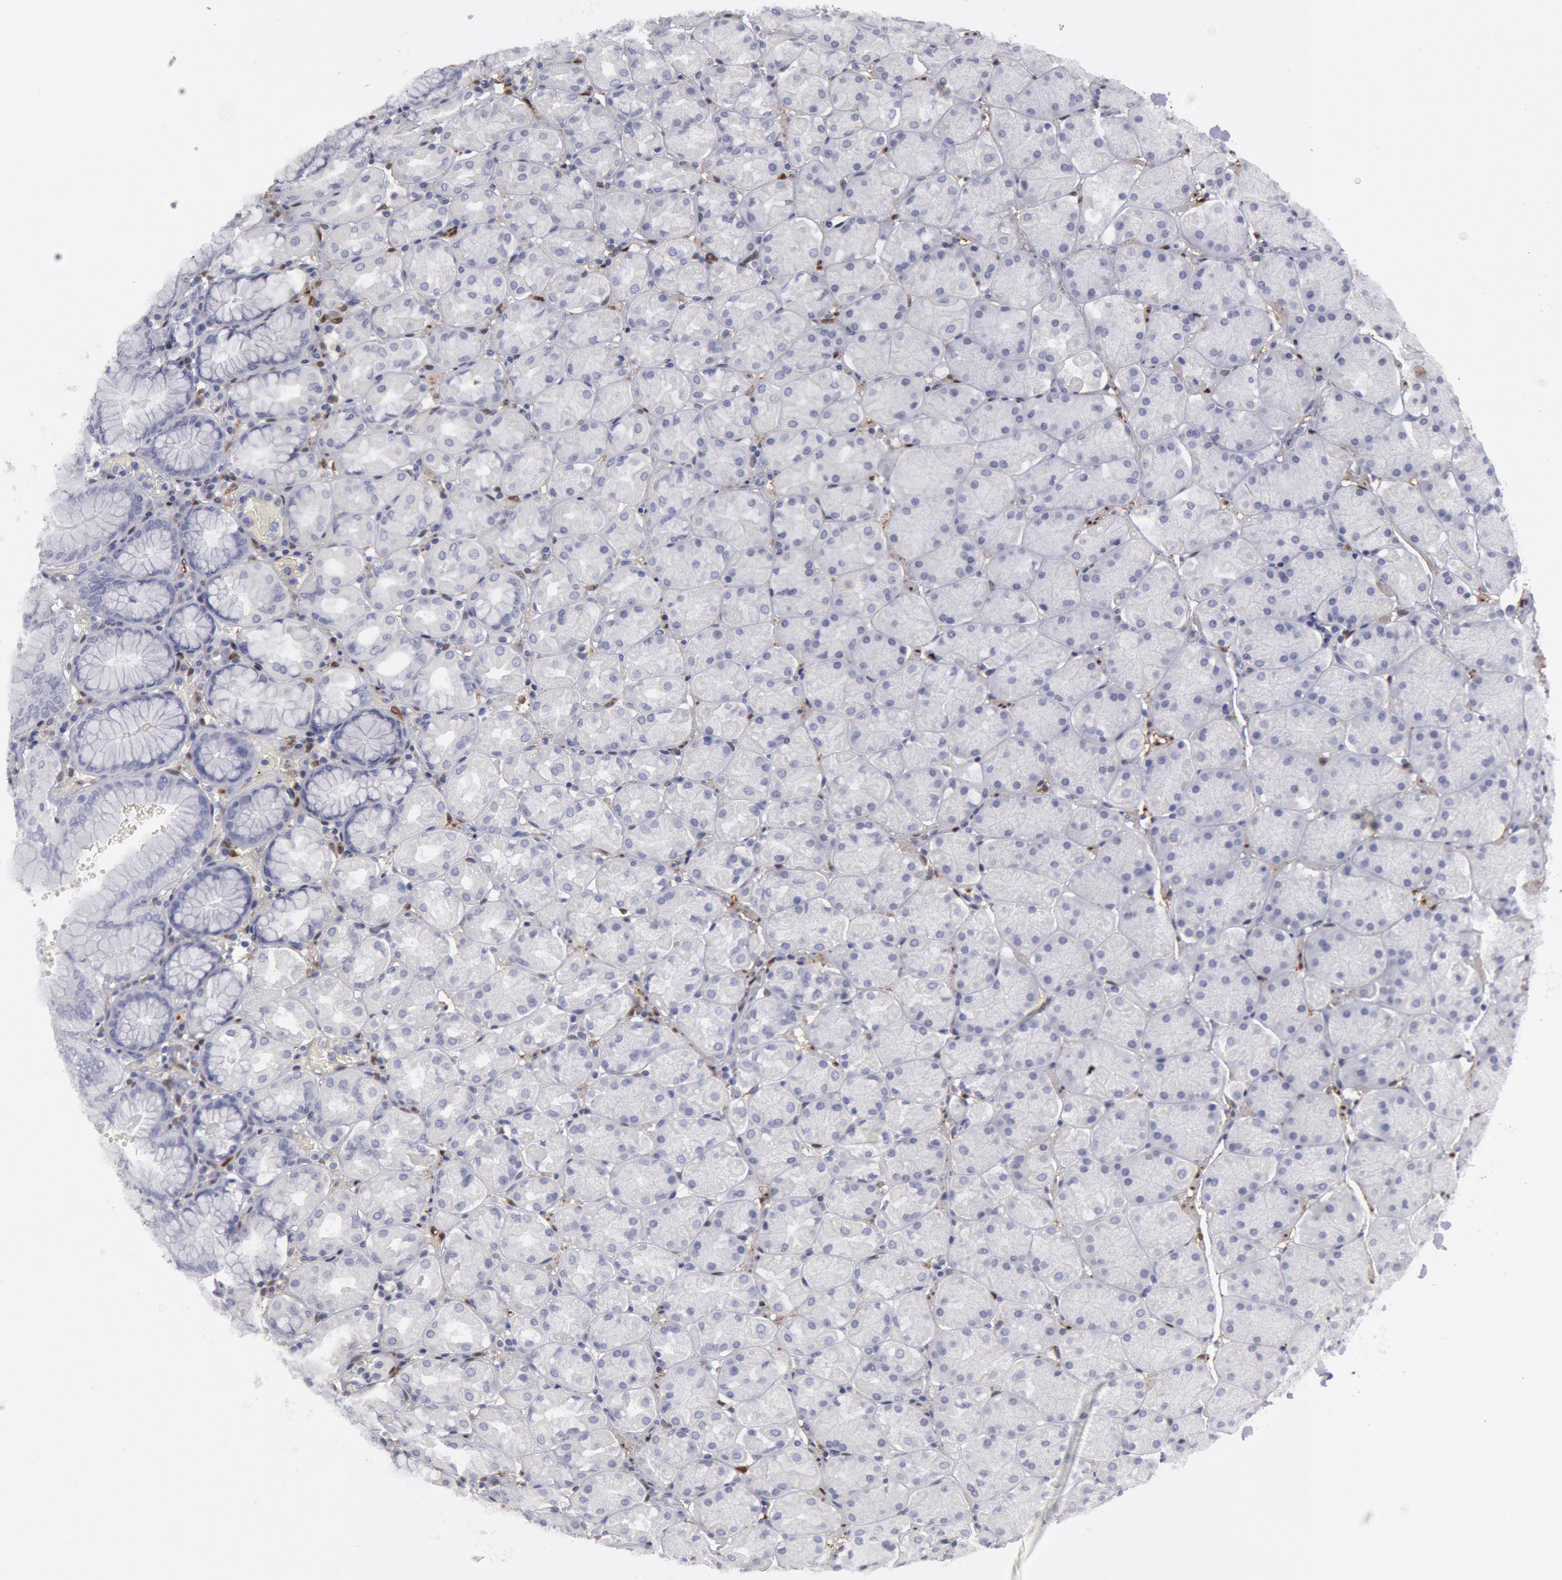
{"staining": {"intensity": "negative", "quantity": "none", "location": "none"}, "tissue": "stomach", "cell_type": "Glandular cells", "image_type": "normal", "snomed": [{"axis": "morphology", "description": "Normal tissue, NOS"}, {"axis": "topography", "description": "Stomach, upper"}, {"axis": "topography", "description": "Stomach"}], "caption": "DAB immunohistochemical staining of unremarkable stomach shows no significant expression in glandular cells.", "gene": "FHL1", "patient": {"sex": "male", "age": 76}}